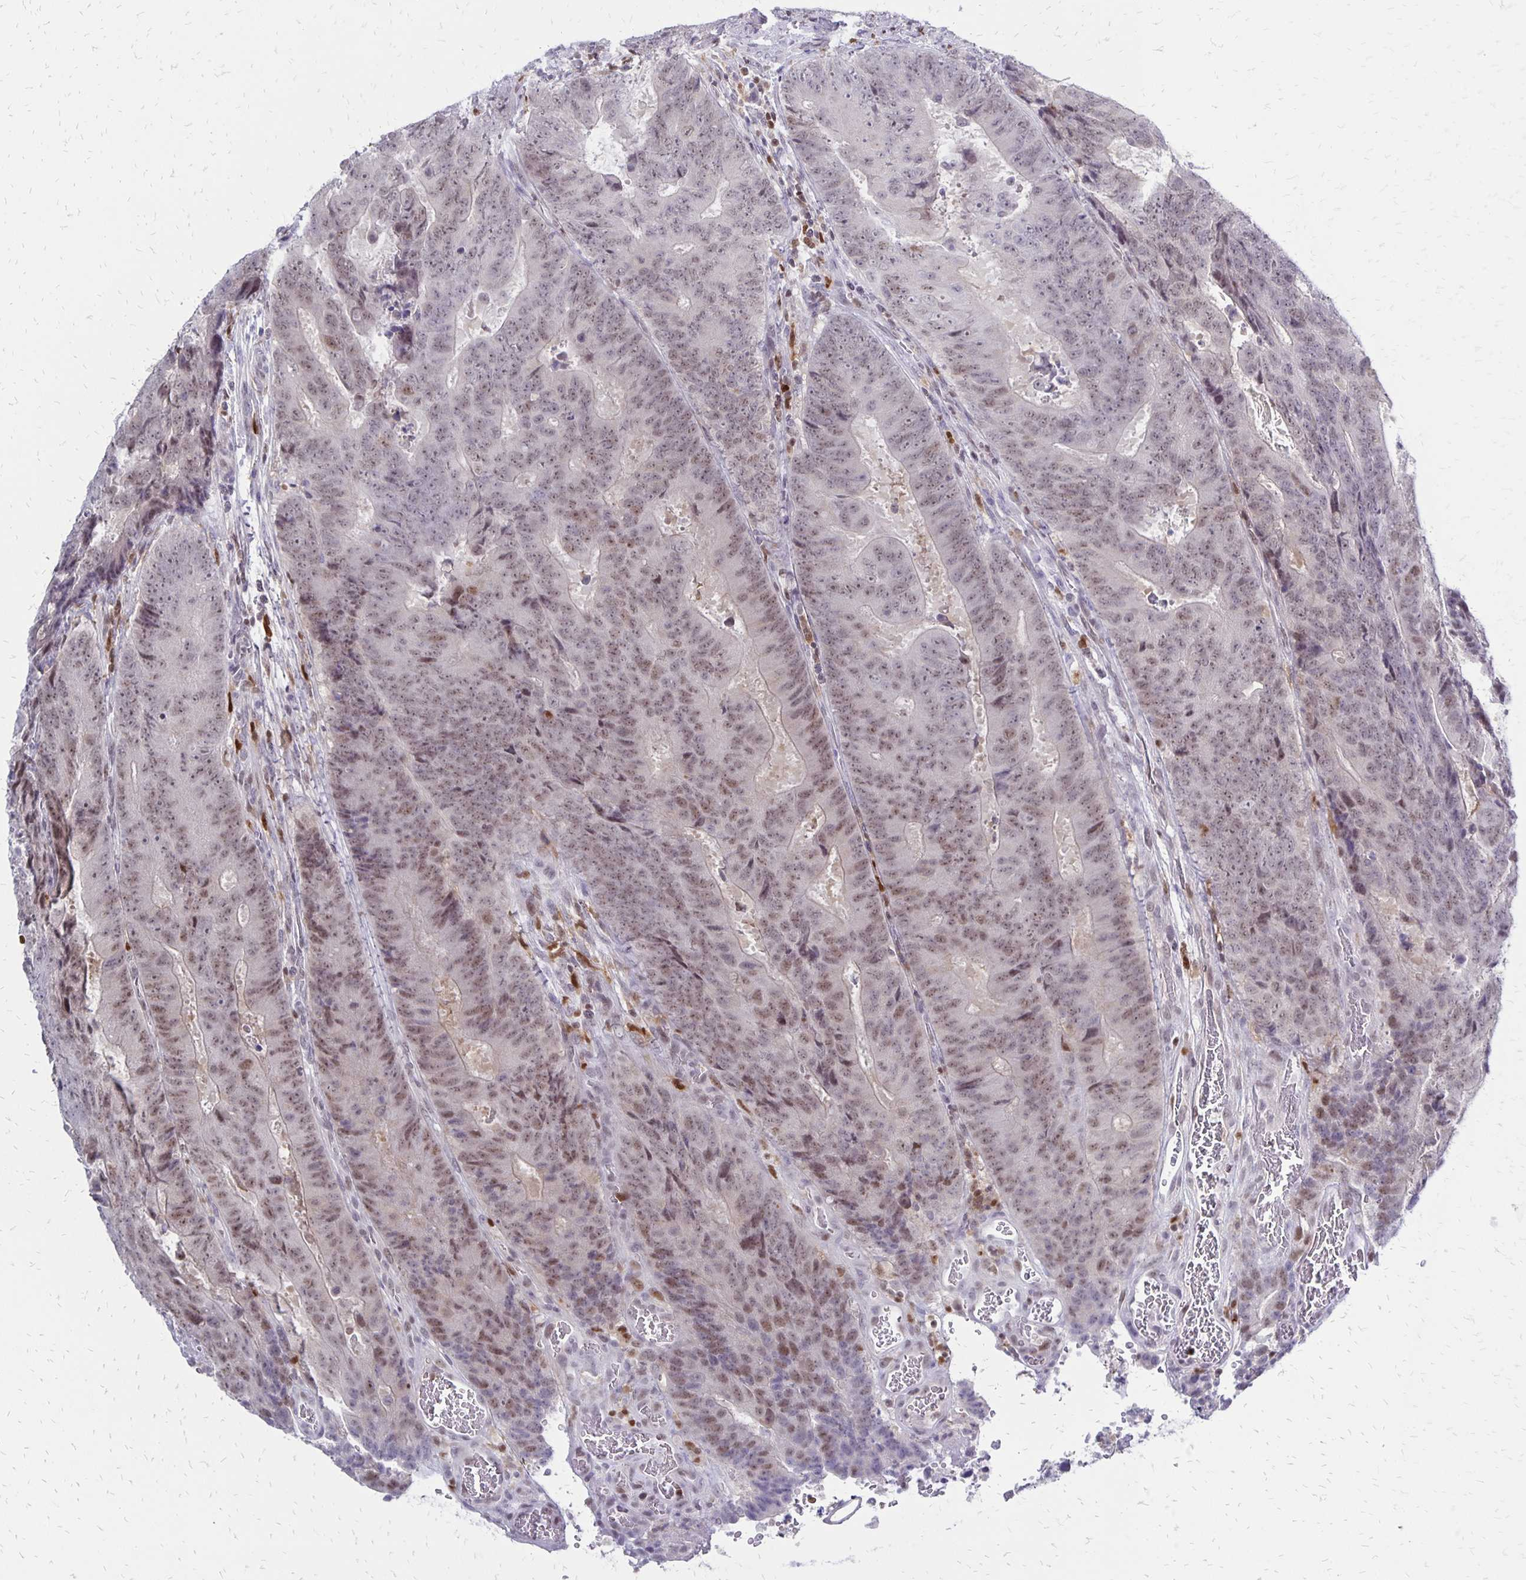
{"staining": {"intensity": "weak", "quantity": "25%-75%", "location": "nuclear"}, "tissue": "colorectal cancer", "cell_type": "Tumor cells", "image_type": "cancer", "snomed": [{"axis": "morphology", "description": "Adenocarcinoma, NOS"}, {"axis": "topography", "description": "Colon"}], "caption": "Immunohistochemical staining of human colorectal cancer reveals low levels of weak nuclear protein positivity in about 25%-75% of tumor cells.", "gene": "DCK", "patient": {"sex": "female", "age": 48}}